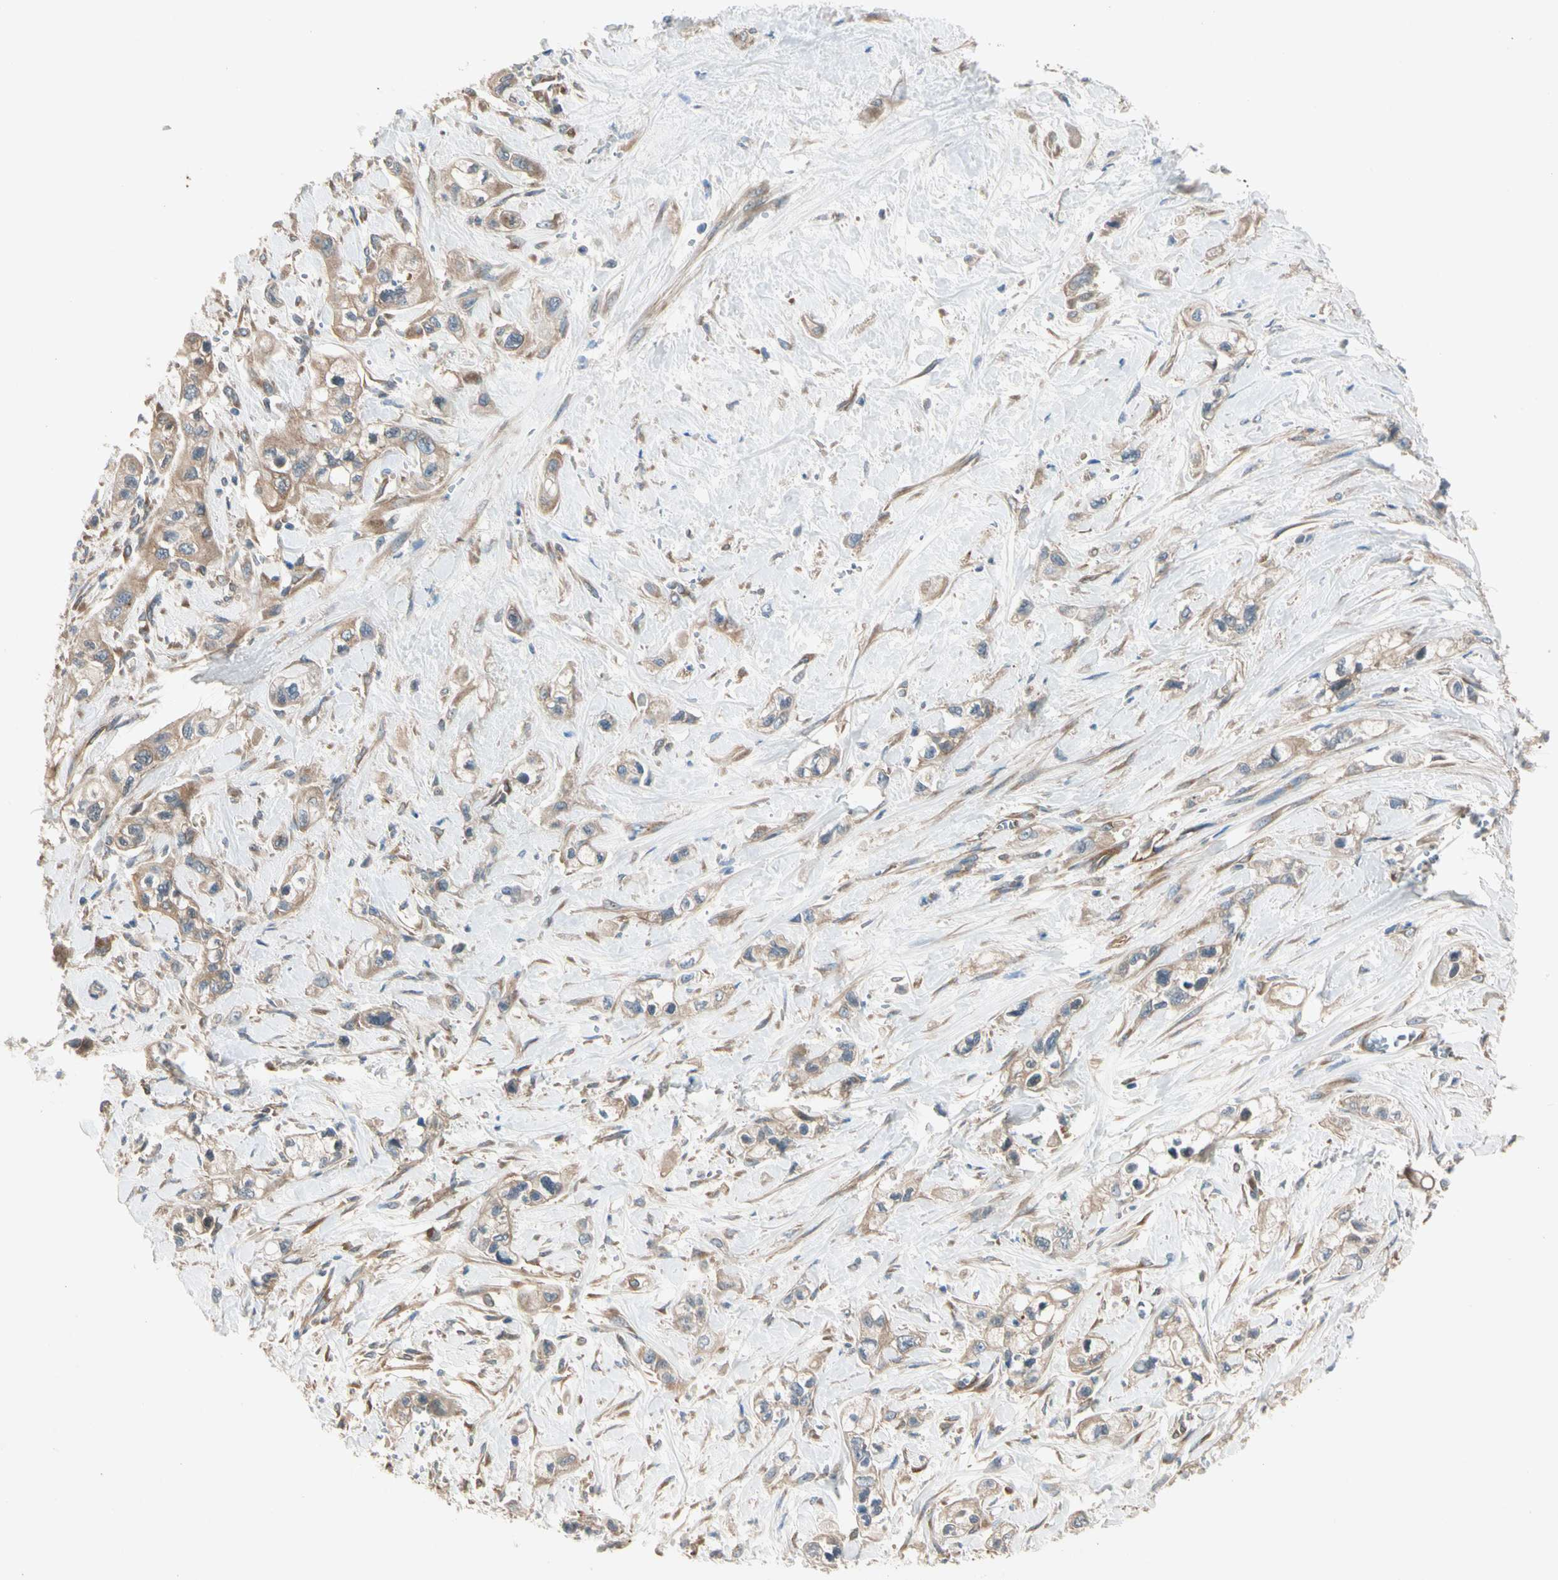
{"staining": {"intensity": "moderate", "quantity": ">75%", "location": "cytoplasmic/membranous"}, "tissue": "pancreatic cancer", "cell_type": "Tumor cells", "image_type": "cancer", "snomed": [{"axis": "morphology", "description": "Adenocarcinoma, NOS"}, {"axis": "topography", "description": "Pancreas"}], "caption": "Human pancreatic cancer (adenocarcinoma) stained for a protein (brown) displays moderate cytoplasmic/membranous positive positivity in approximately >75% of tumor cells.", "gene": "ROCK2", "patient": {"sex": "male", "age": 74}}